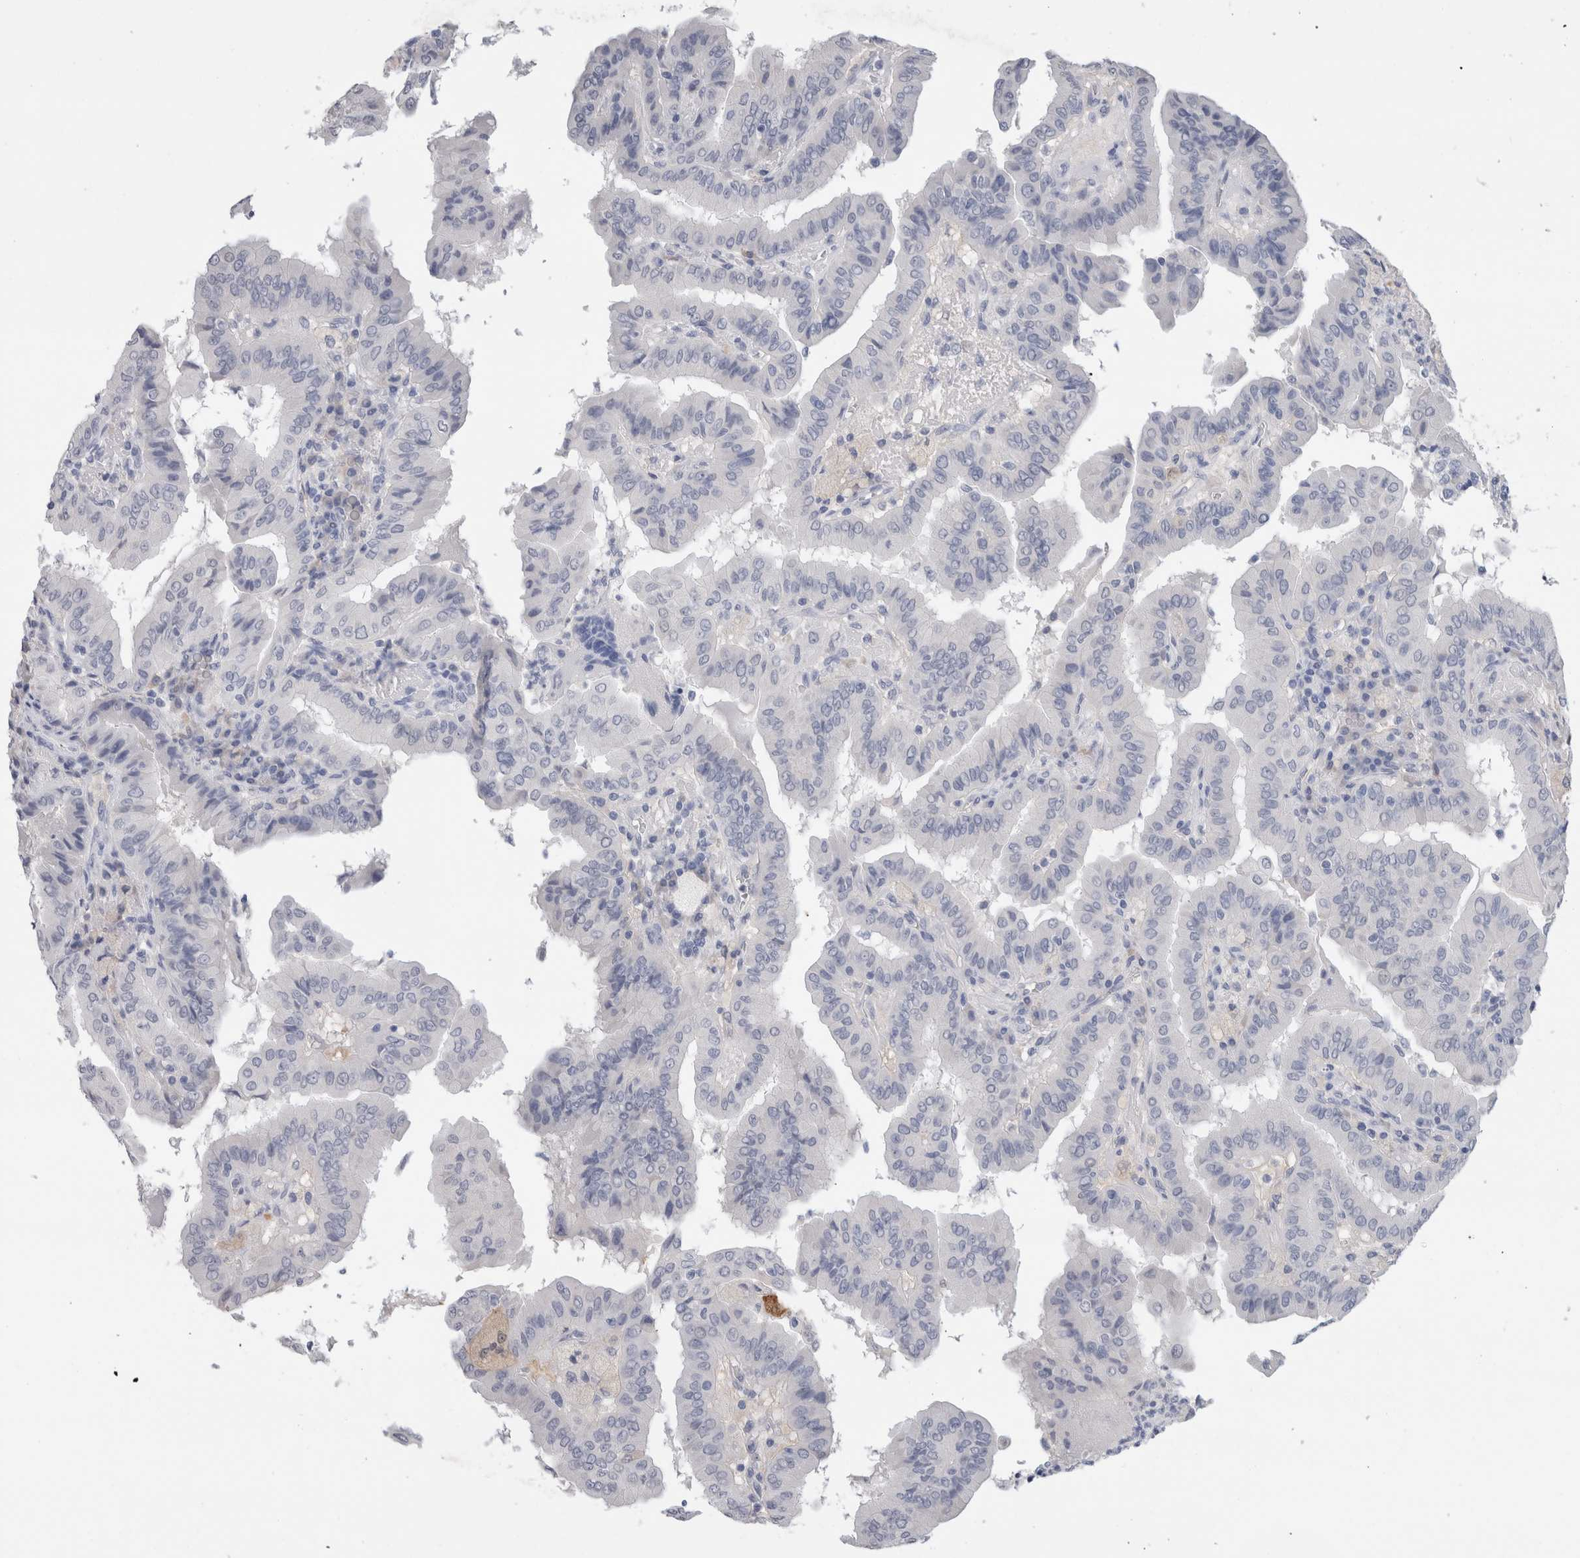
{"staining": {"intensity": "negative", "quantity": "none", "location": "none"}, "tissue": "thyroid cancer", "cell_type": "Tumor cells", "image_type": "cancer", "snomed": [{"axis": "morphology", "description": "Papillary adenocarcinoma, NOS"}, {"axis": "topography", "description": "Thyroid gland"}], "caption": "Histopathology image shows no protein expression in tumor cells of papillary adenocarcinoma (thyroid) tissue.", "gene": "FABP4", "patient": {"sex": "male", "age": 33}}